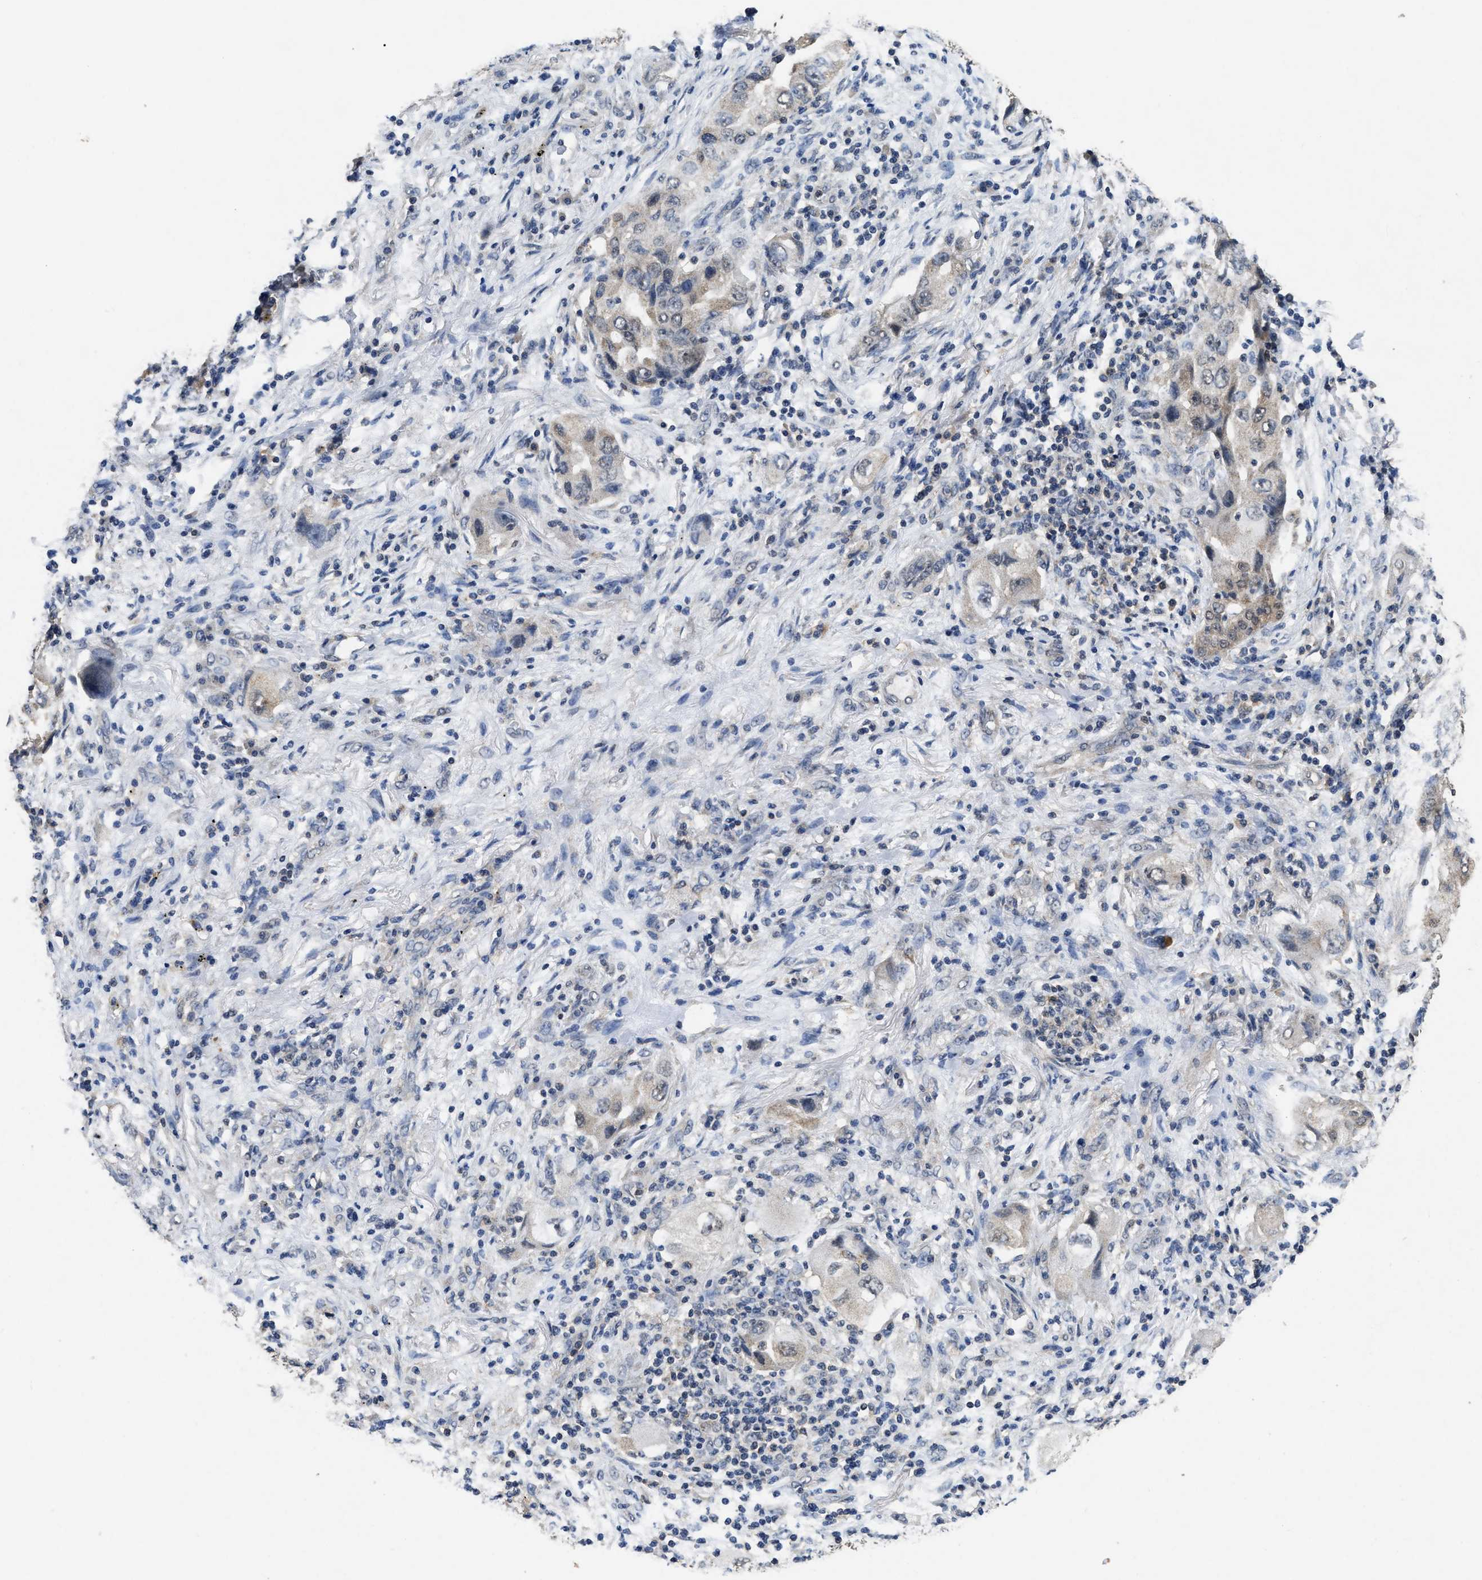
{"staining": {"intensity": "moderate", "quantity": "<25%", "location": "cytoplasmic/membranous"}, "tissue": "lung cancer", "cell_type": "Tumor cells", "image_type": "cancer", "snomed": [{"axis": "morphology", "description": "Adenocarcinoma, NOS"}, {"axis": "topography", "description": "Lung"}], "caption": "A brown stain labels moderate cytoplasmic/membranous staining of a protein in adenocarcinoma (lung) tumor cells.", "gene": "ACAT2", "patient": {"sex": "female", "age": 65}}